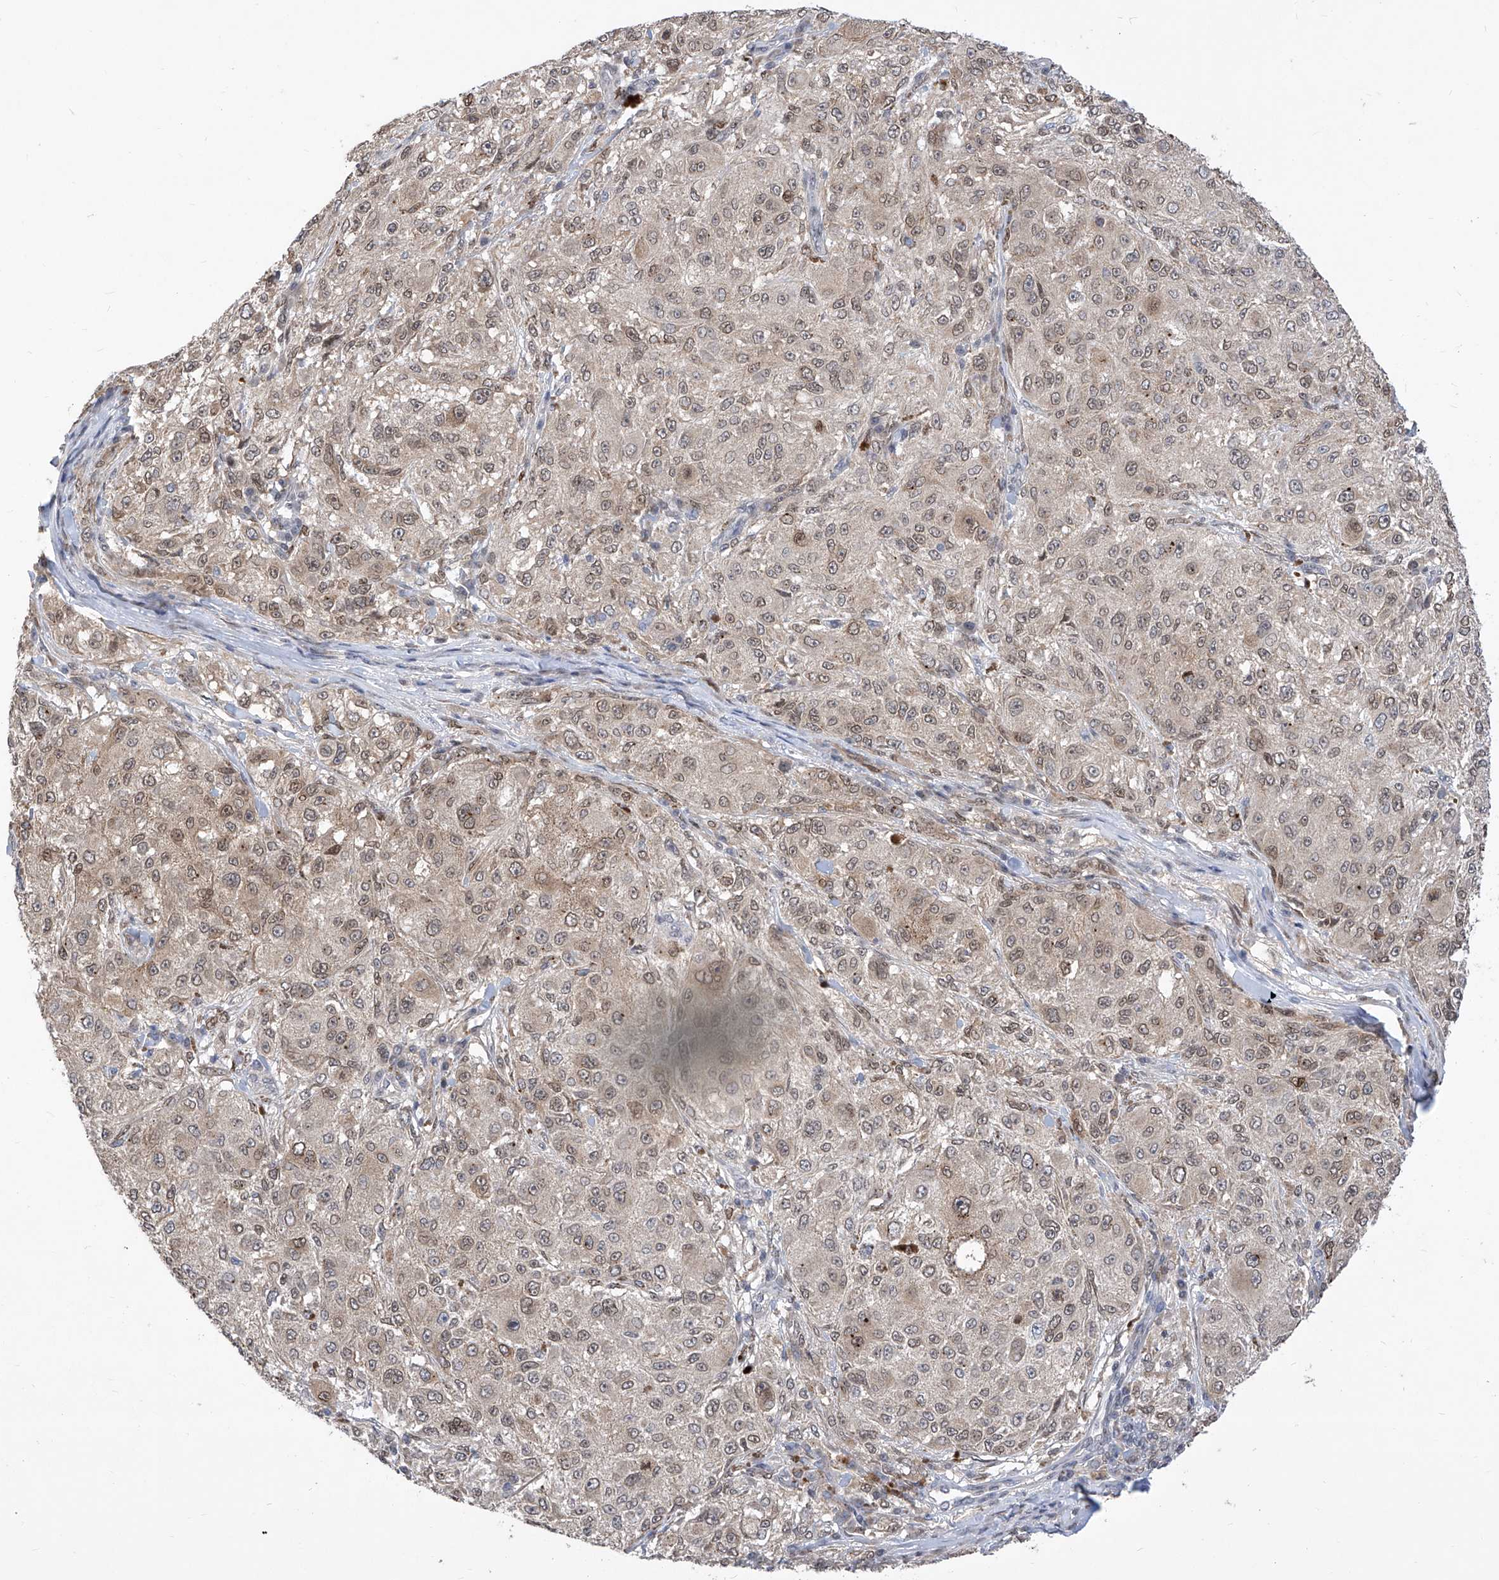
{"staining": {"intensity": "weak", "quantity": "25%-75%", "location": "cytoplasmic/membranous,nuclear"}, "tissue": "melanoma", "cell_type": "Tumor cells", "image_type": "cancer", "snomed": [{"axis": "morphology", "description": "Necrosis, NOS"}, {"axis": "morphology", "description": "Malignant melanoma, NOS"}, {"axis": "topography", "description": "Skin"}], "caption": "Weak cytoplasmic/membranous and nuclear expression for a protein is seen in approximately 25%-75% of tumor cells of malignant melanoma using IHC.", "gene": "CETN2", "patient": {"sex": "female", "age": 87}}